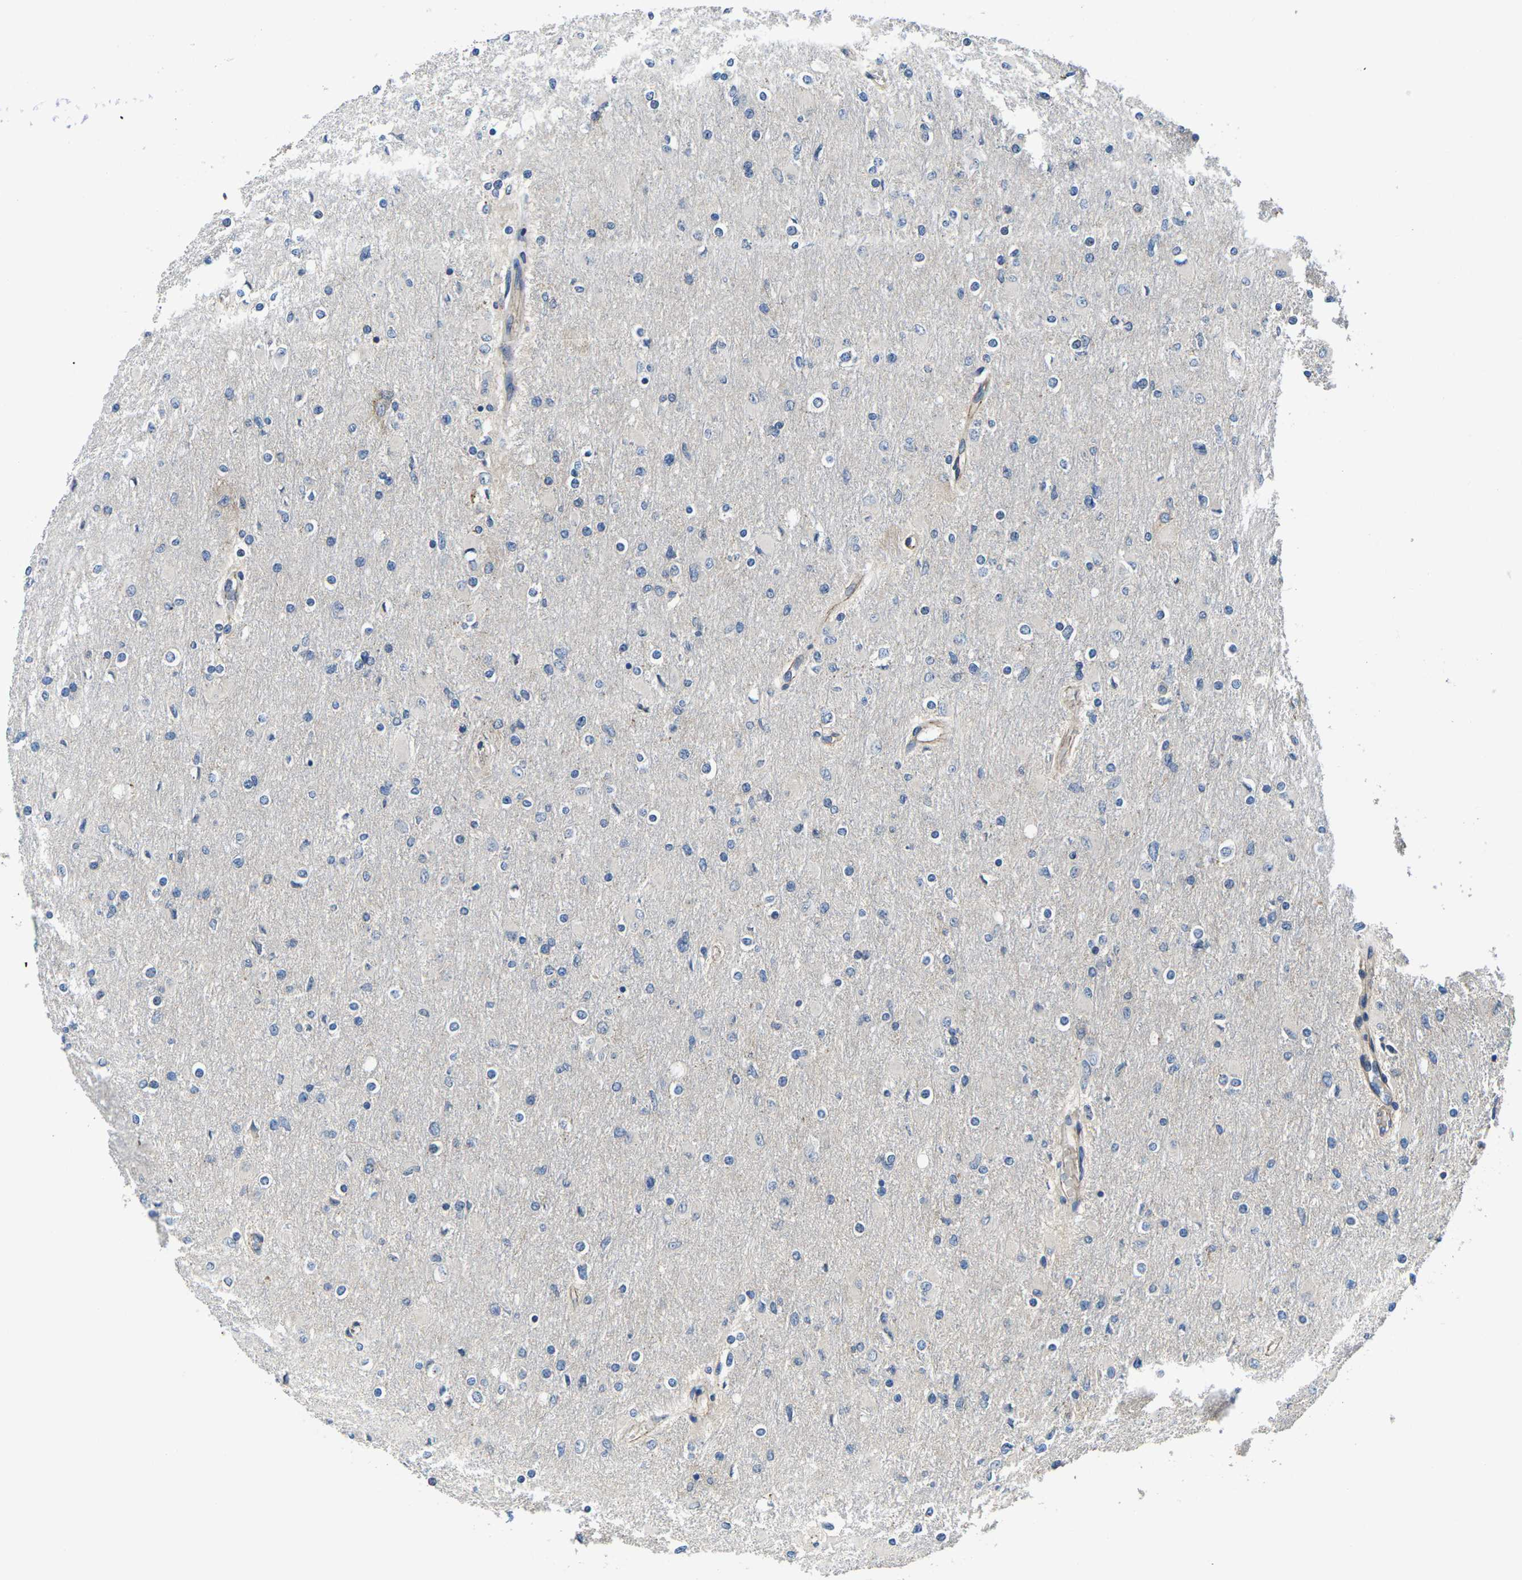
{"staining": {"intensity": "negative", "quantity": "none", "location": "none"}, "tissue": "glioma", "cell_type": "Tumor cells", "image_type": "cancer", "snomed": [{"axis": "morphology", "description": "Glioma, malignant, High grade"}, {"axis": "topography", "description": "Cerebral cortex"}], "caption": "Micrograph shows no protein positivity in tumor cells of glioma tissue.", "gene": "CTNND1", "patient": {"sex": "female", "age": 36}}